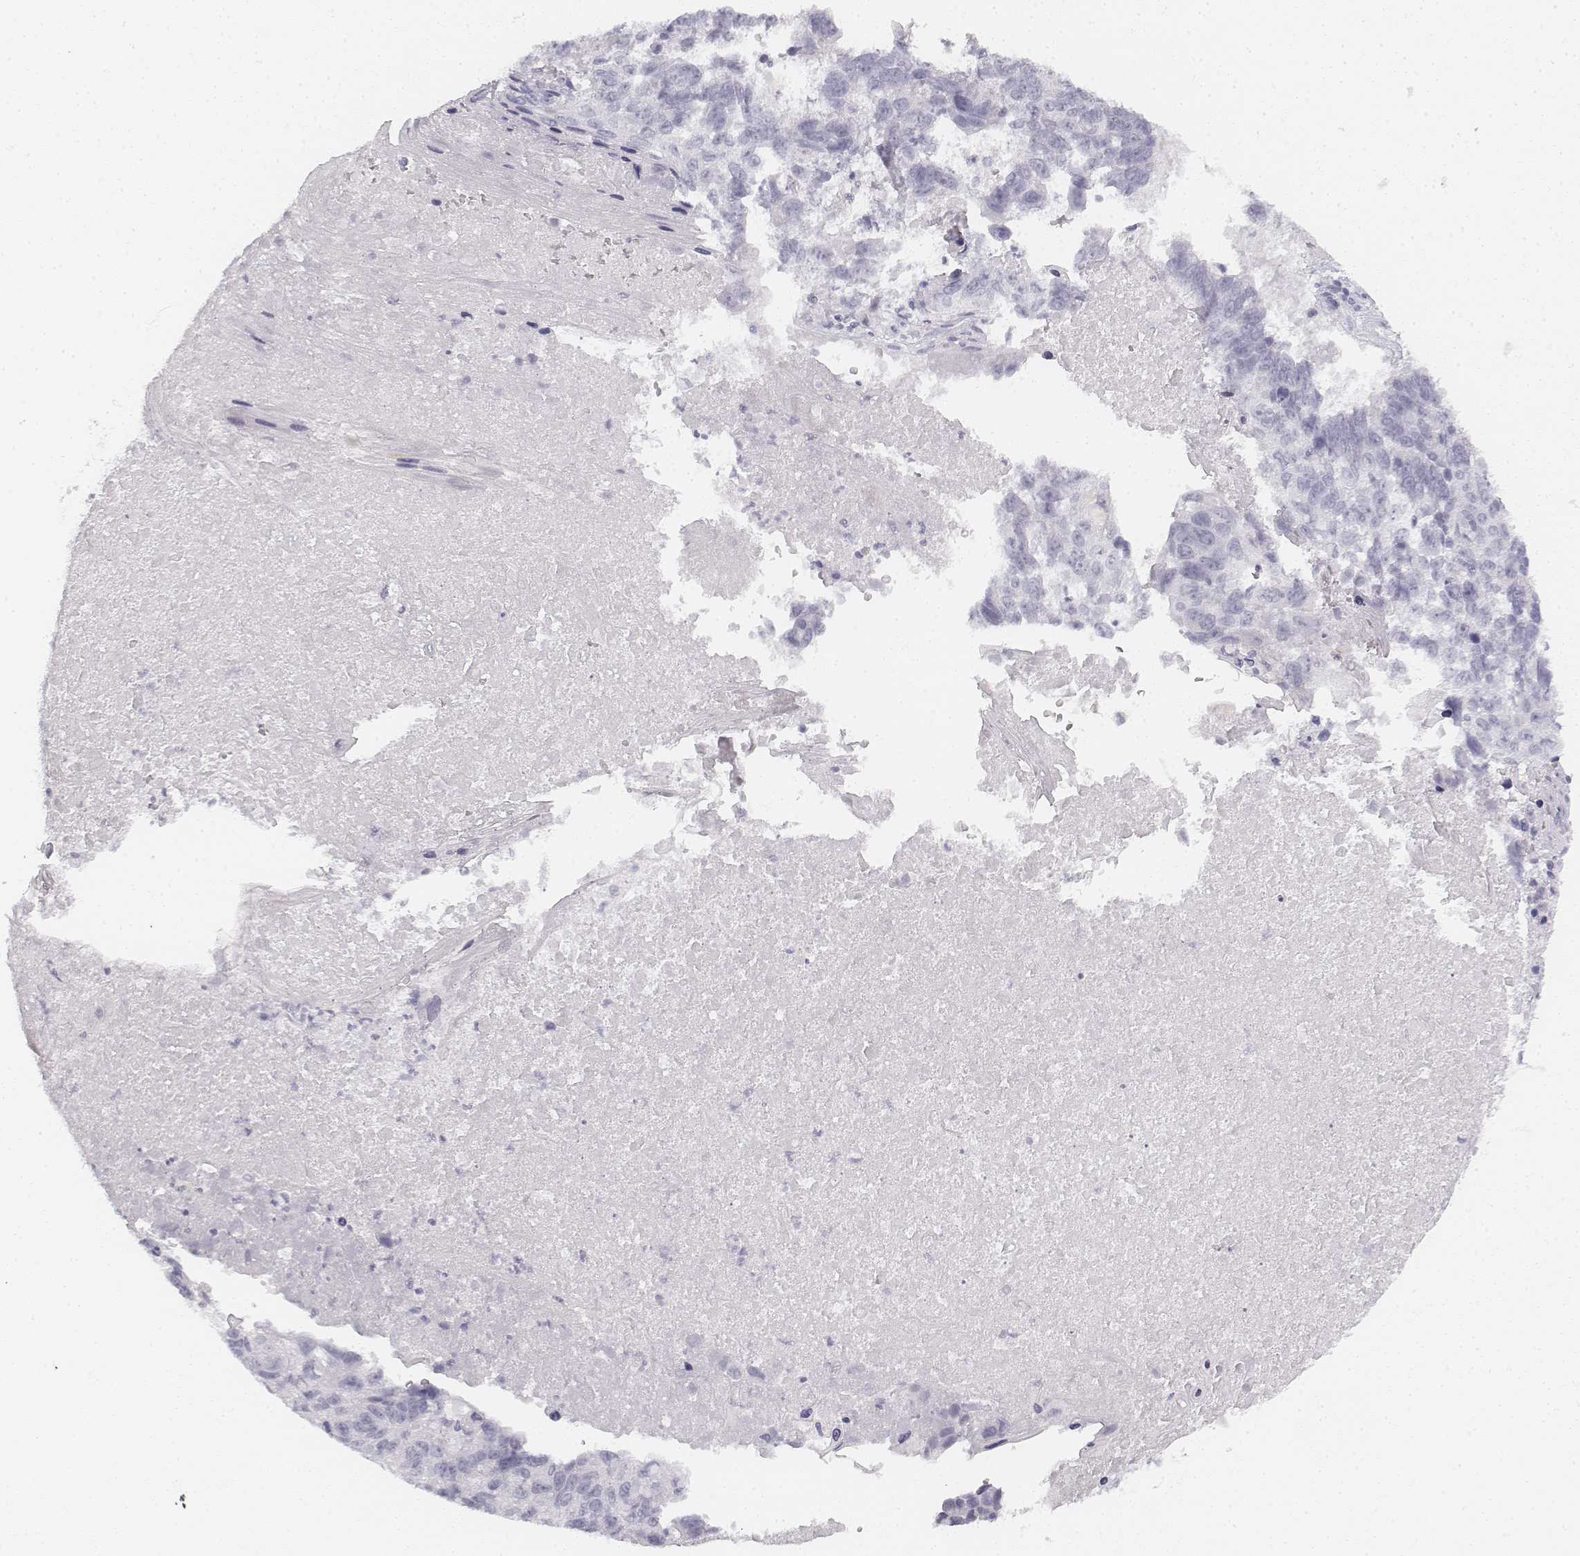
{"staining": {"intensity": "negative", "quantity": "none", "location": "none"}, "tissue": "lung cancer", "cell_type": "Tumor cells", "image_type": "cancer", "snomed": [{"axis": "morphology", "description": "Squamous cell carcinoma, NOS"}, {"axis": "topography", "description": "Lung"}], "caption": "This is an IHC histopathology image of lung cancer (squamous cell carcinoma). There is no positivity in tumor cells.", "gene": "KRTAP2-1", "patient": {"sex": "male", "age": 73}}